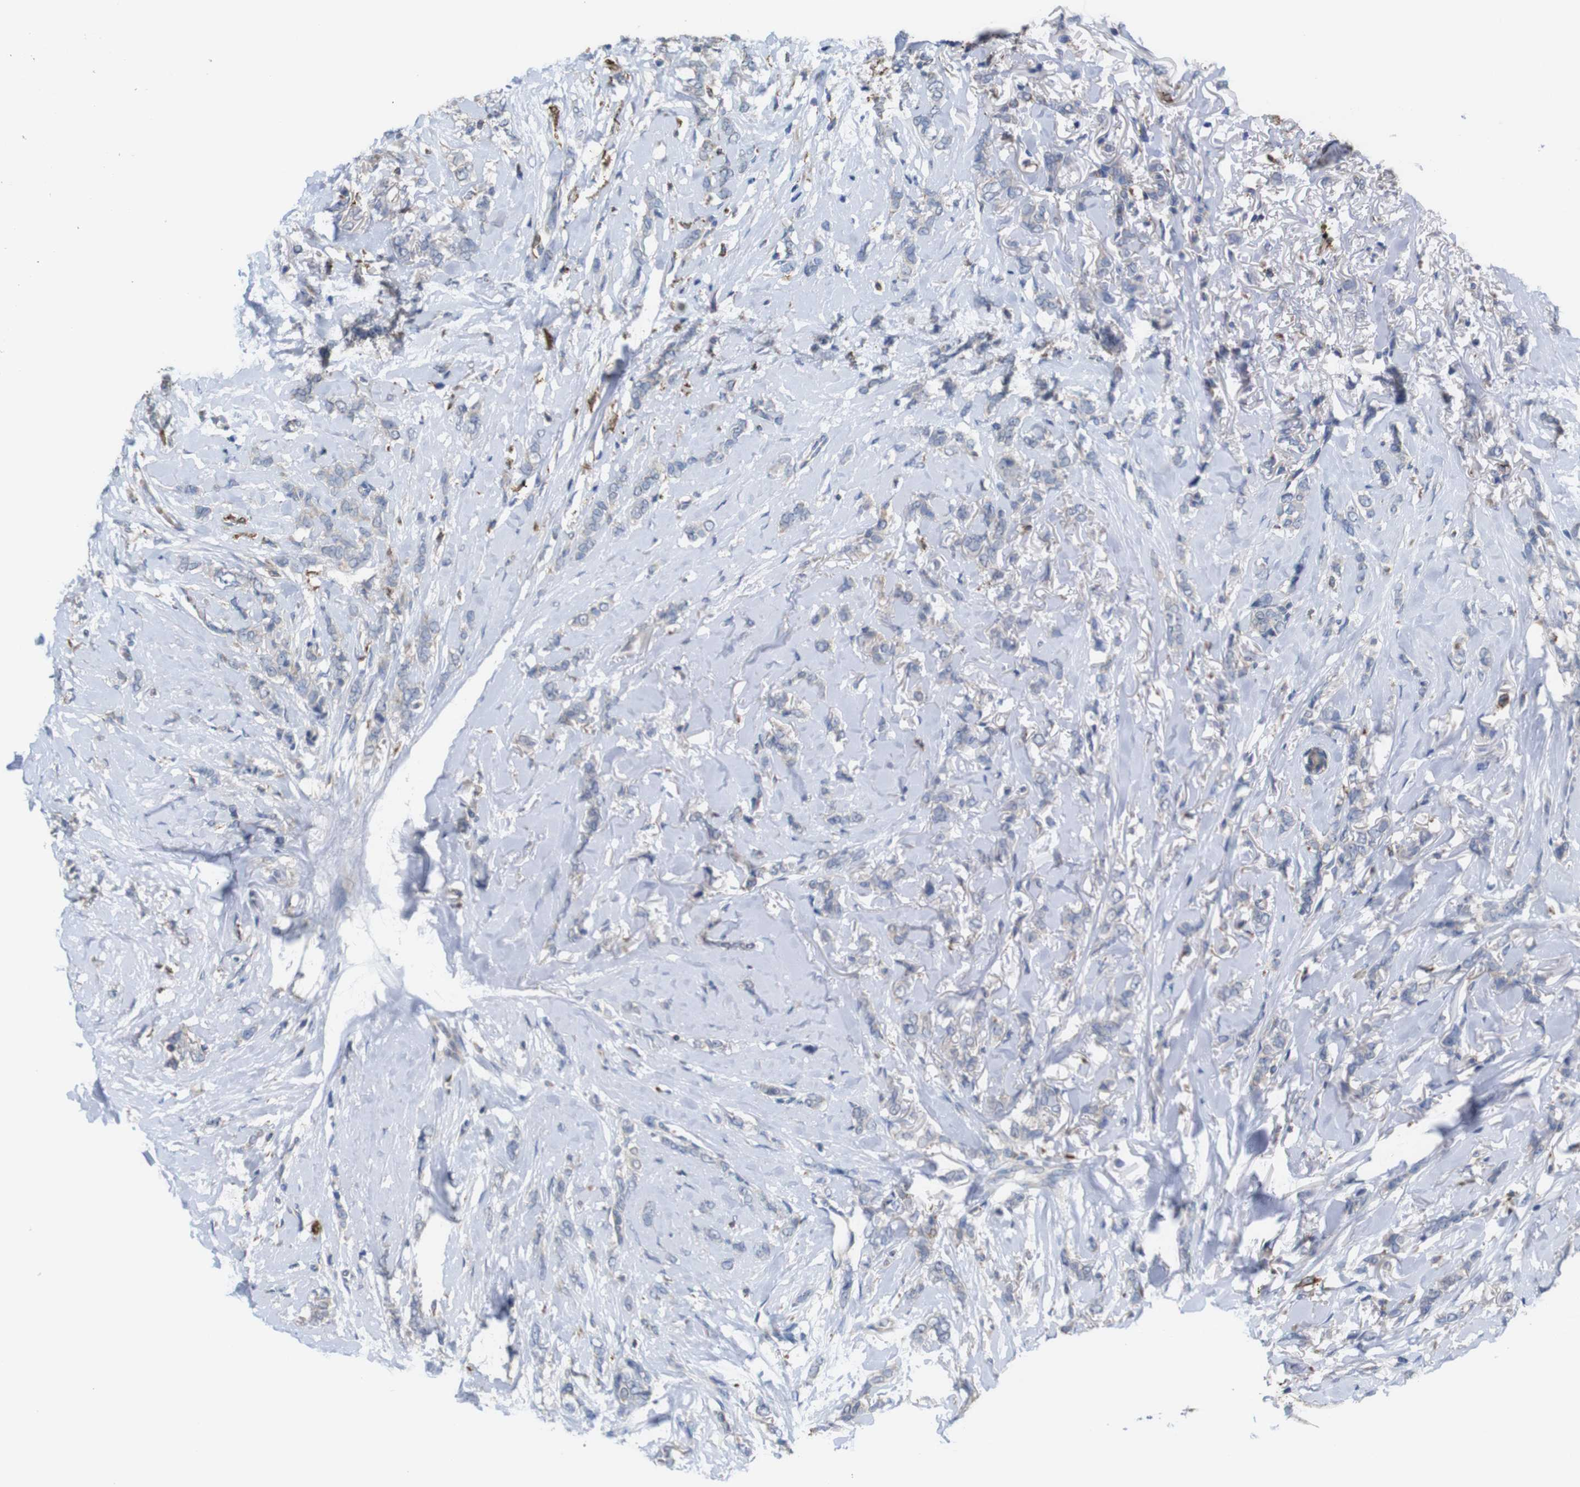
{"staining": {"intensity": "weak", "quantity": "<25%", "location": "cytoplasmic/membranous"}, "tissue": "breast cancer", "cell_type": "Tumor cells", "image_type": "cancer", "snomed": [{"axis": "morphology", "description": "Lobular carcinoma"}, {"axis": "topography", "description": "Skin"}, {"axis": "topography", "description": "Breast"}], "caption": "Human breast cancer stained for a protein using IHC demonstrates no staining in tumor cells.", "gene": "PTPRR", "patient": {"sex": "female", "age": 46}}